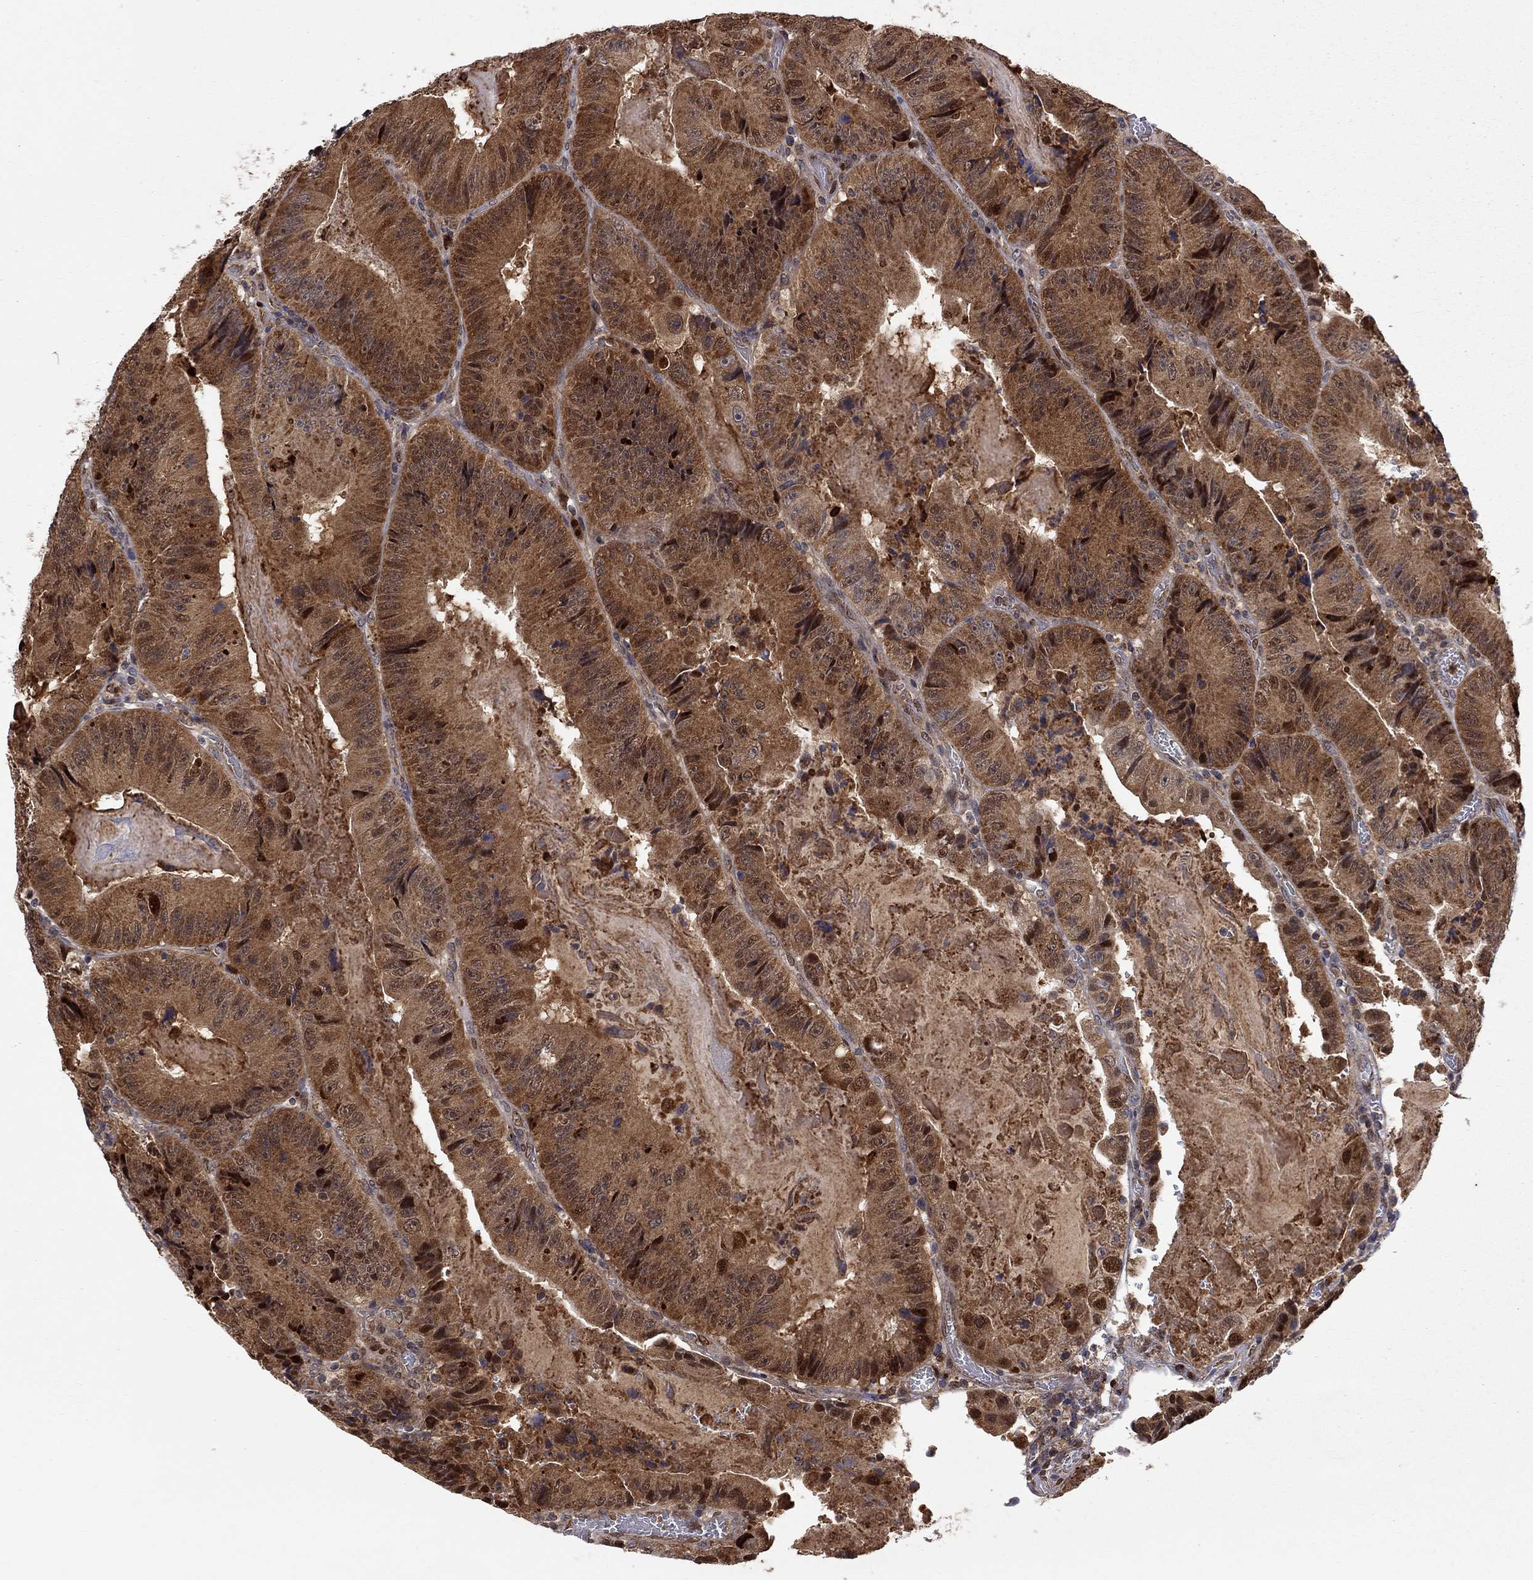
{"staining": {"intensity": "moderate", "quantity": ">75%", "location": "cytoplasmic/membranous"}, "tissue": "colorectal cancer", "cell_type": "Tumor cells", "image_type": "cancer", "snomed": [{"axis": "morphology", "description": "Adenocarcinoma, NOS"}, {"axis": "topography", "description": "Colon"}], "caption": "Brown immunohistochemical staining in colorectal adenocarcinoma exhibits moderate cytoplasmic/membranous staining in about >75% of tumor cells.", "gene": "ELOB", "patient": {"sex": "female", "age": 86}}